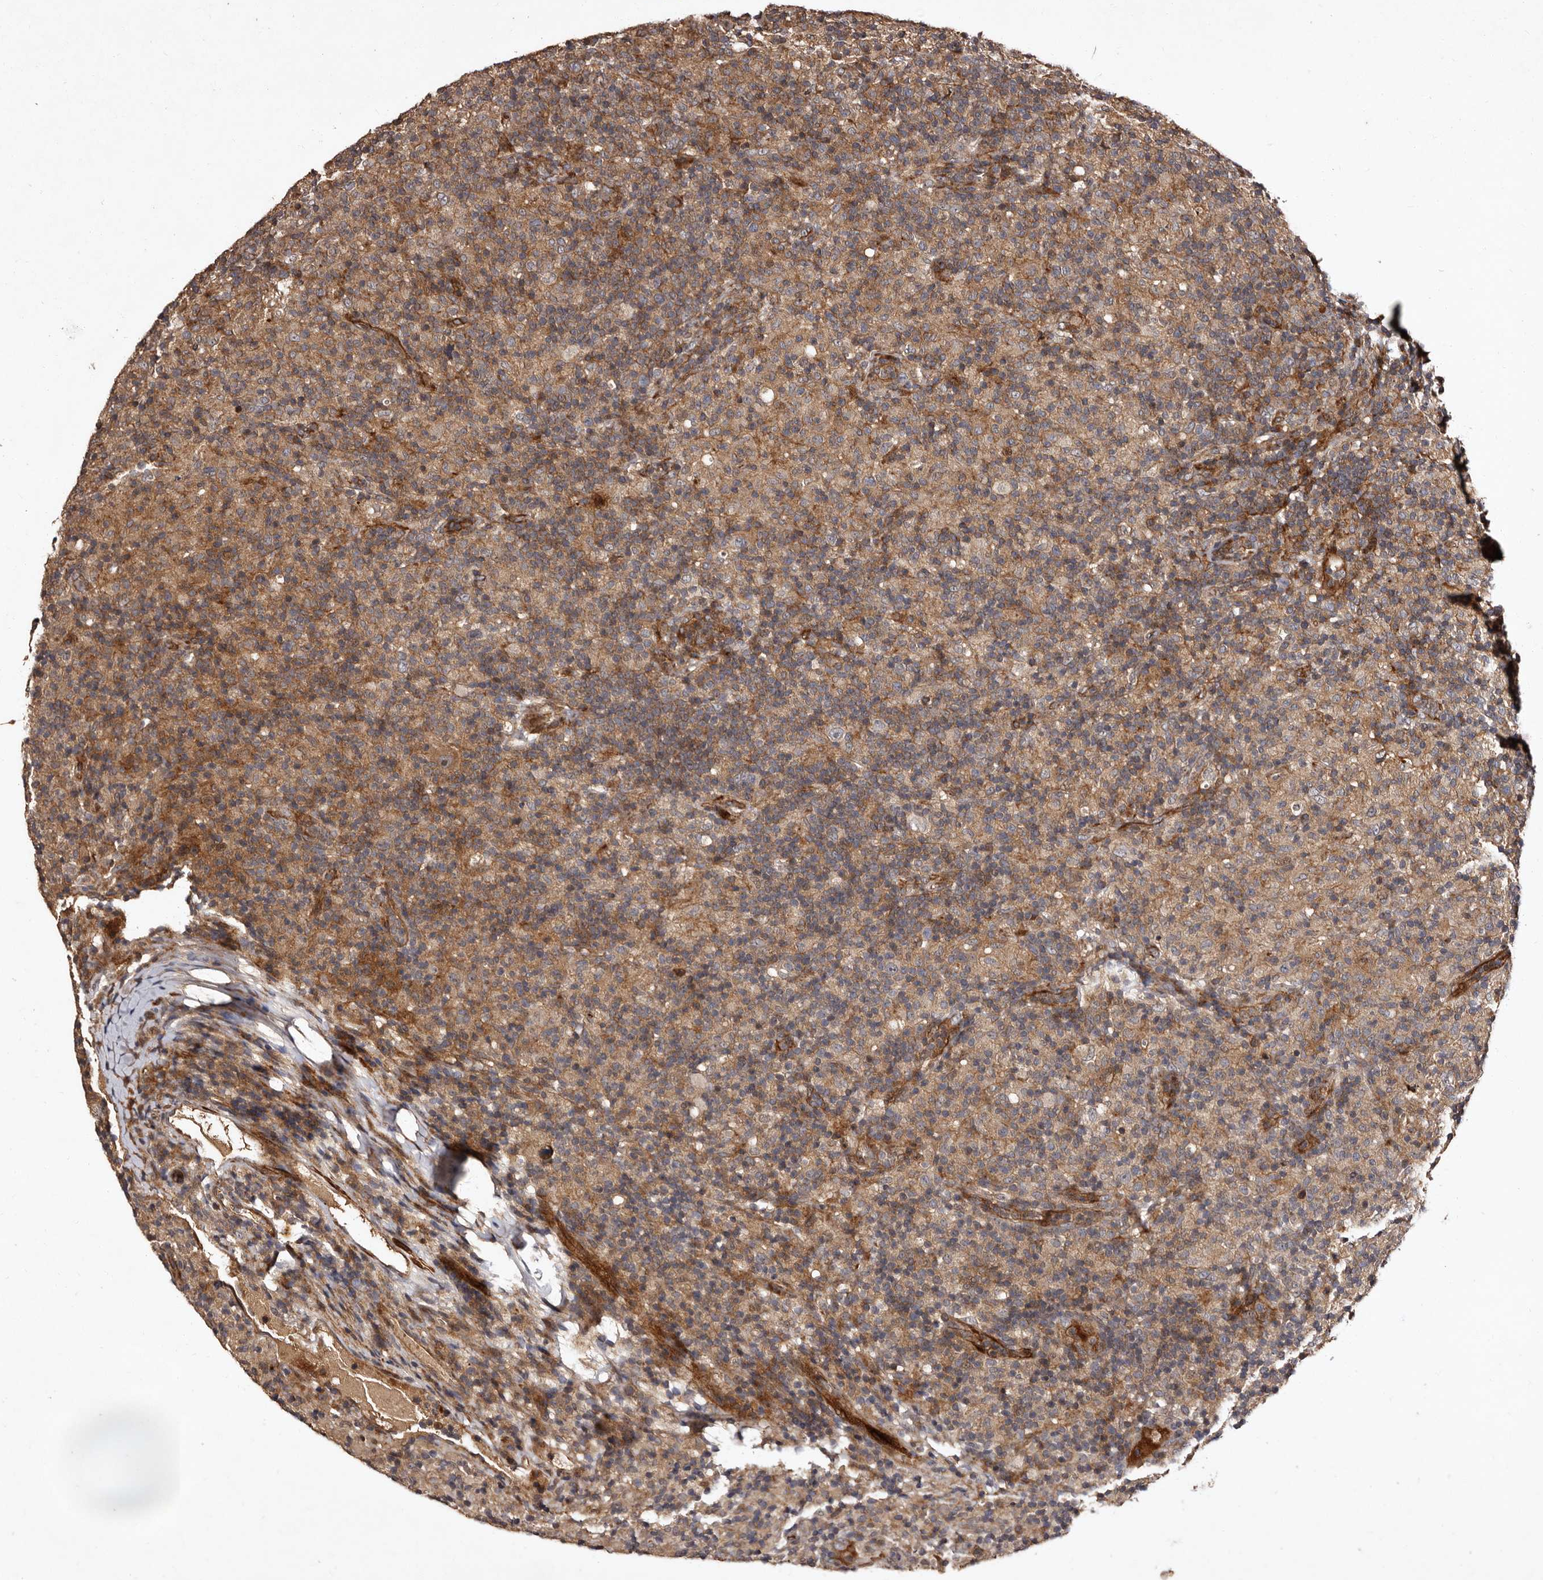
{"staining": {"intensity": "negative", "quantity": "none", "location": "none"}, "tissue": "lymphoma", "cell_type": "Tumor cells", "image_type": "cancer", "snomed": [{"axis": "morphology", "description": "Hodgkin's disease, NOS"}, {"axis": "topography", "description": "Lymph node"}], "caption": "High power microscopy photomicrograph of an immunohistochemistry (IHC) photomicrograph of Hodgkin's disease, revealing no significant expression in tumor cells.", "gene": "PRKD3", "patient": {"sex": "male", "age": 70}}